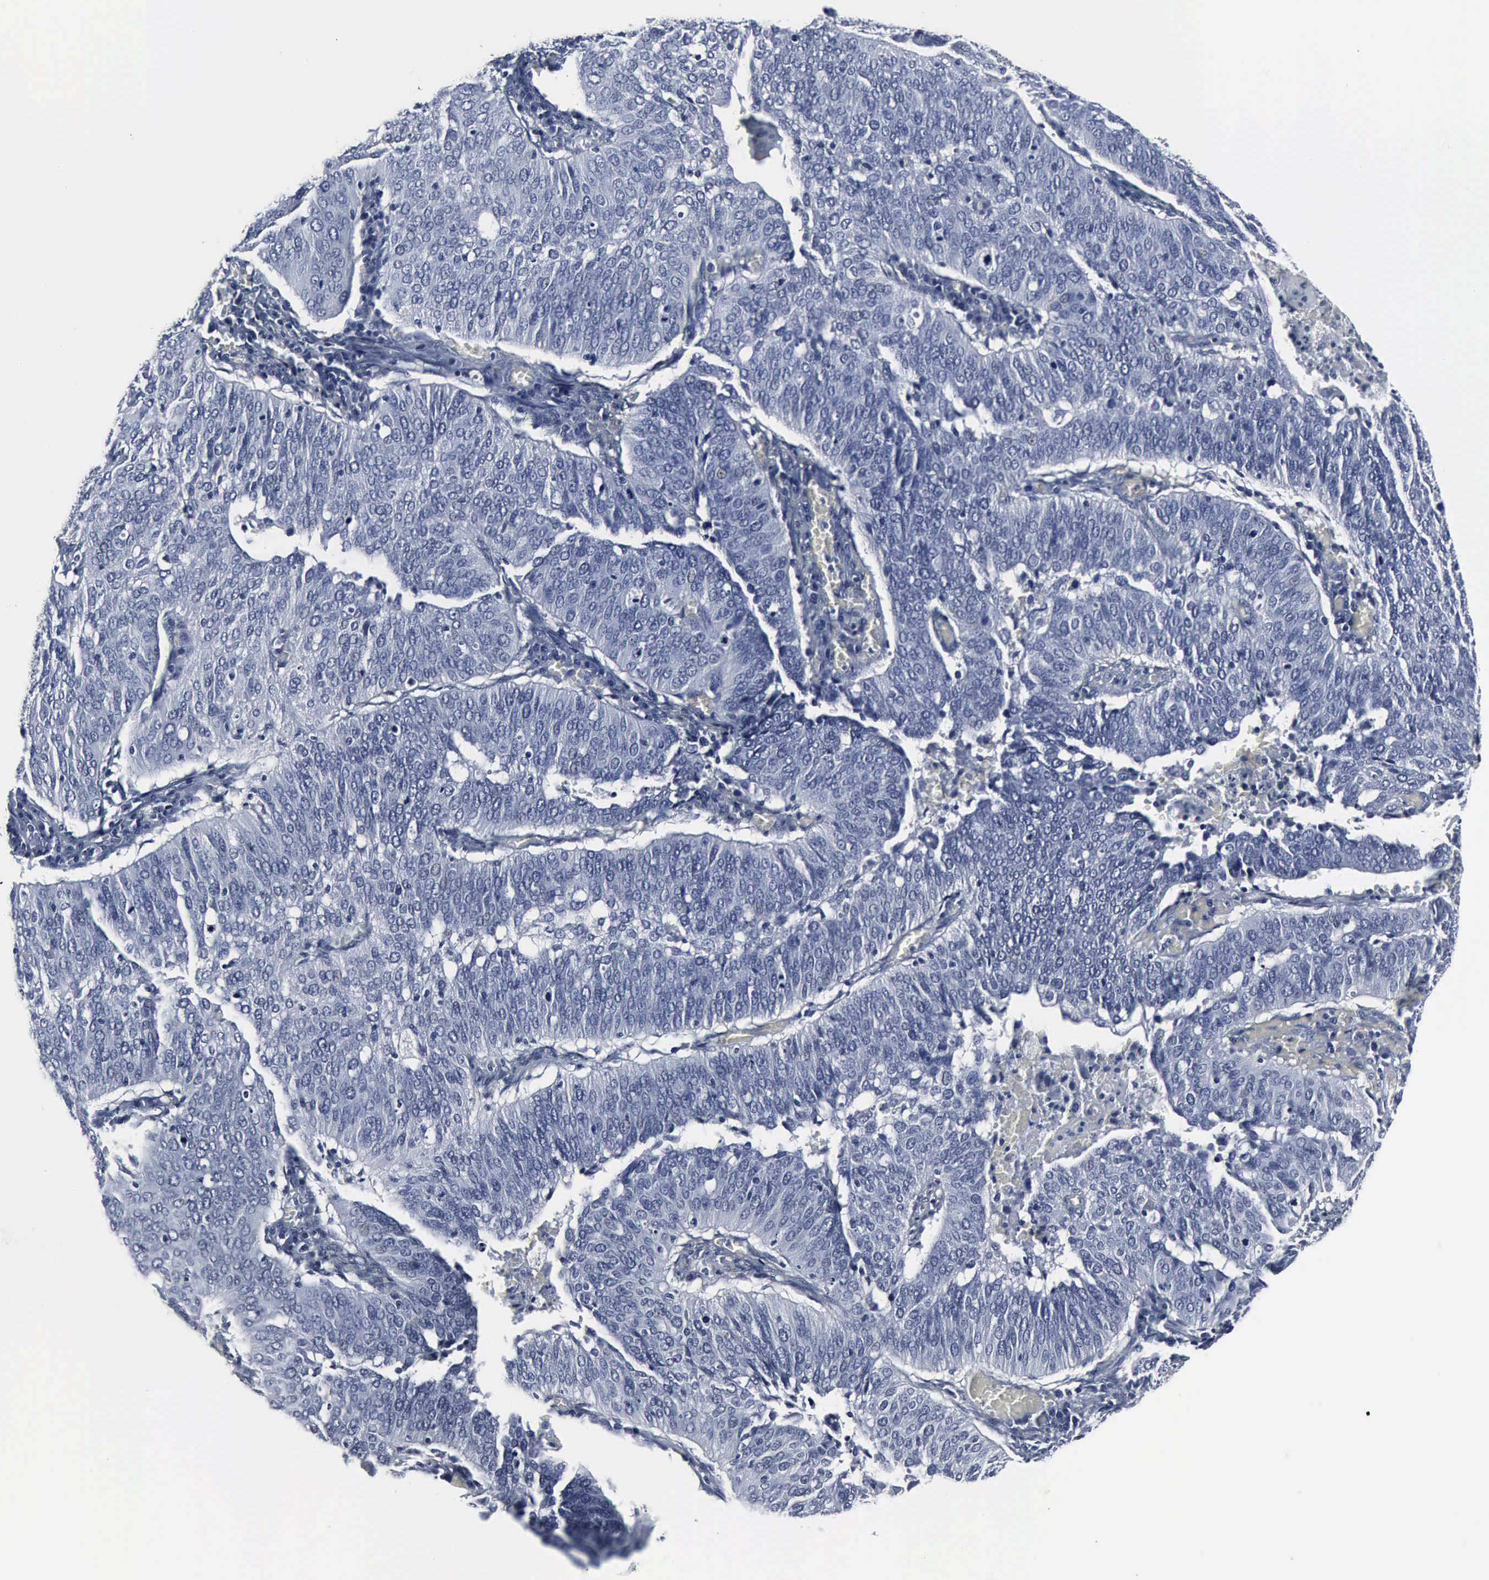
{"staining": {"intensity": "negative", "quantity": "none", "location": "none"}, "tissue": "cervical cancer", "cell_type": "Tumor cells", "image_type": "cancer", "snomed": [{"axis": "morphology", "description": "Squamous cell carcinoma, NOS"}, {"axis": "topography", "description": "Cervix"}], "caption": "High power microscopy histopathology image of an immunohistochemistry (IHC) micrograph of squamous cell carcinoma (cervical), revealing no significant positivity in tumor cells.", "gene": "SNAP25", "patient": {"sex": "female", "age": 39}}